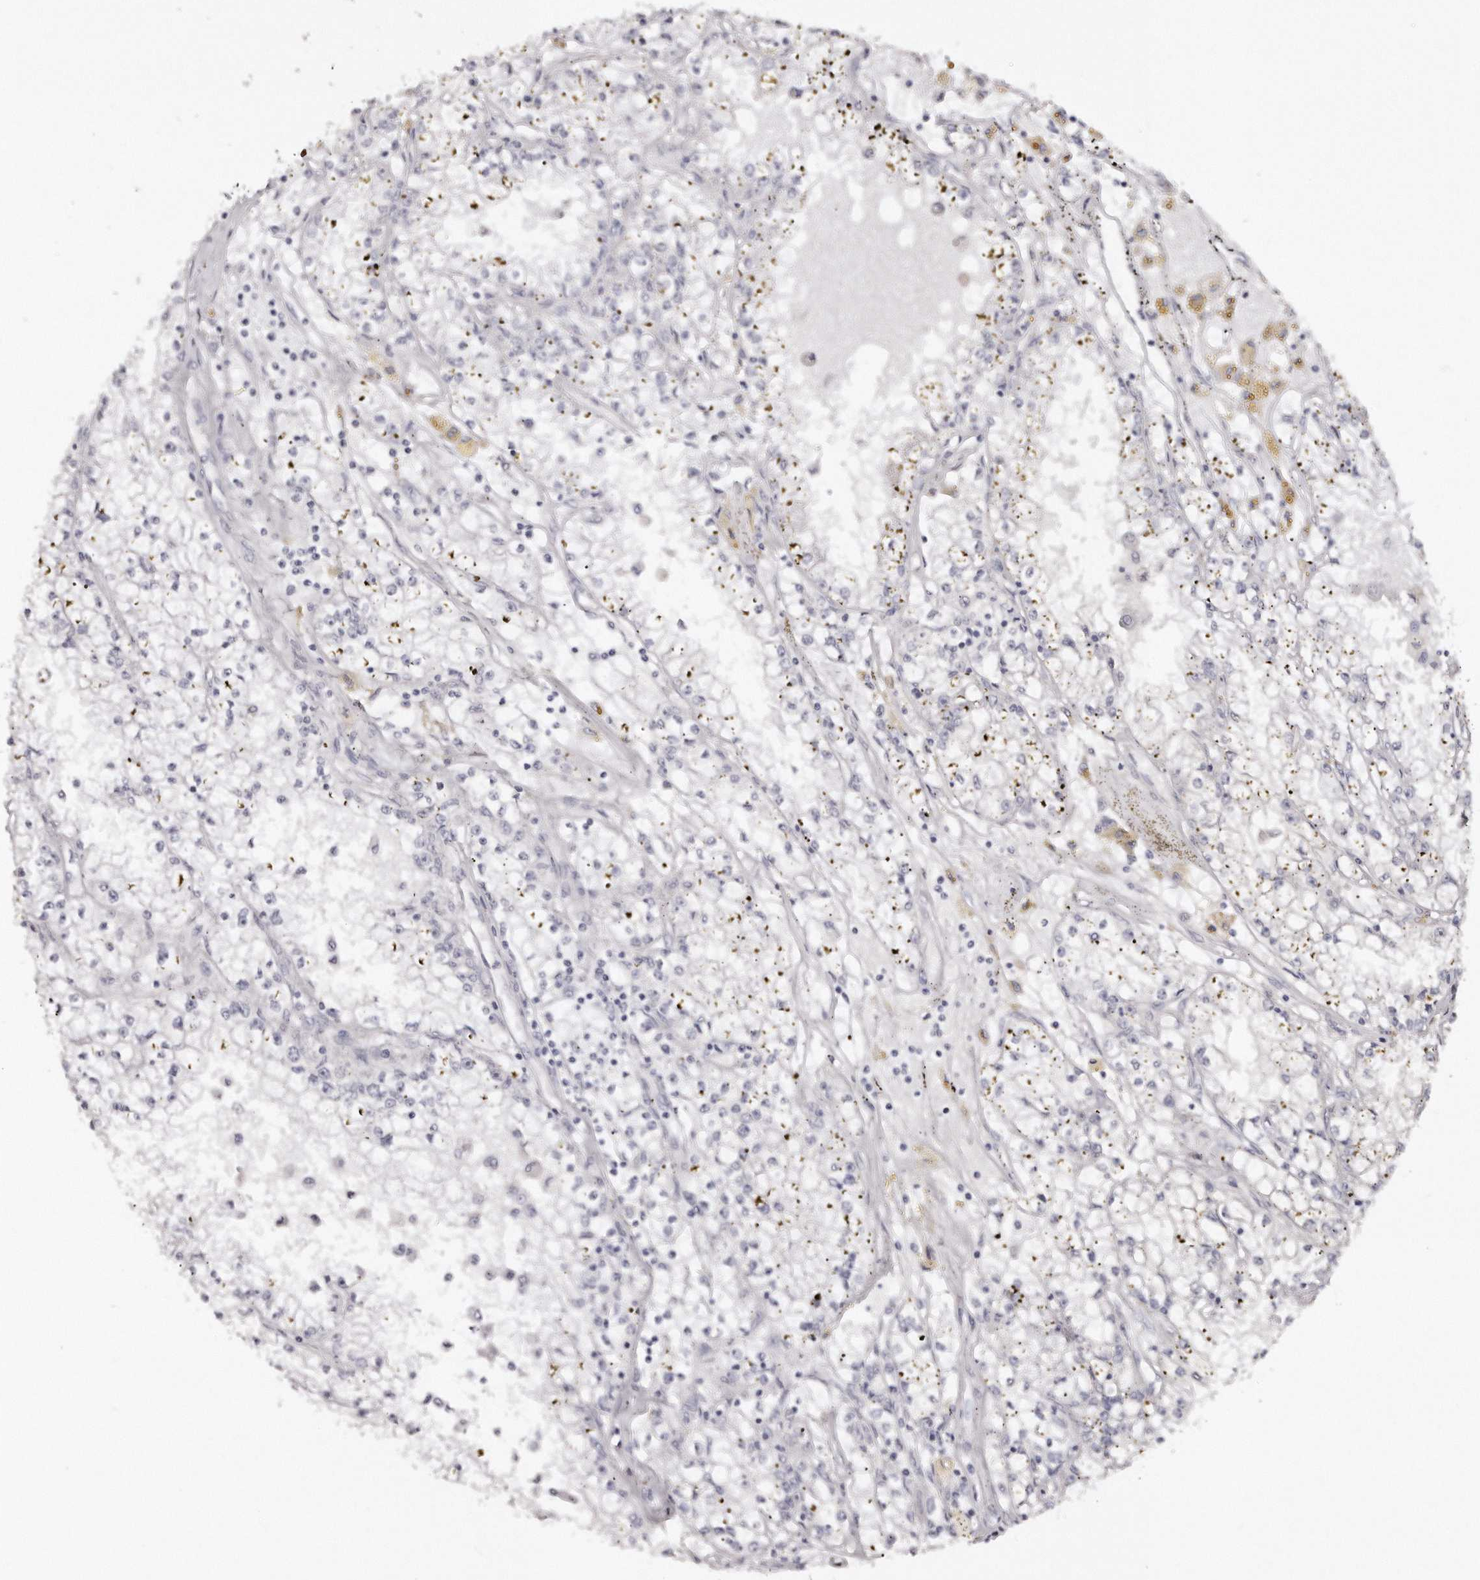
{"staining": {"intensity": "negative", "quantity": "none", "location": "none"}, "tissue": "renal cancer", "cell_type": "Tumor cells", "image_type": "cancer", "snomed": [{"axis": "morphology", "description": "Adenocarcinoma, NOS"}, {"axis": "topography", "description": "Kidney"}], "caption": "Tumor cells show no significant protein staining in renal adenocarcinoma.", "gene": "AKNAD1", "patient": {"sex": "male", "age": 56}}